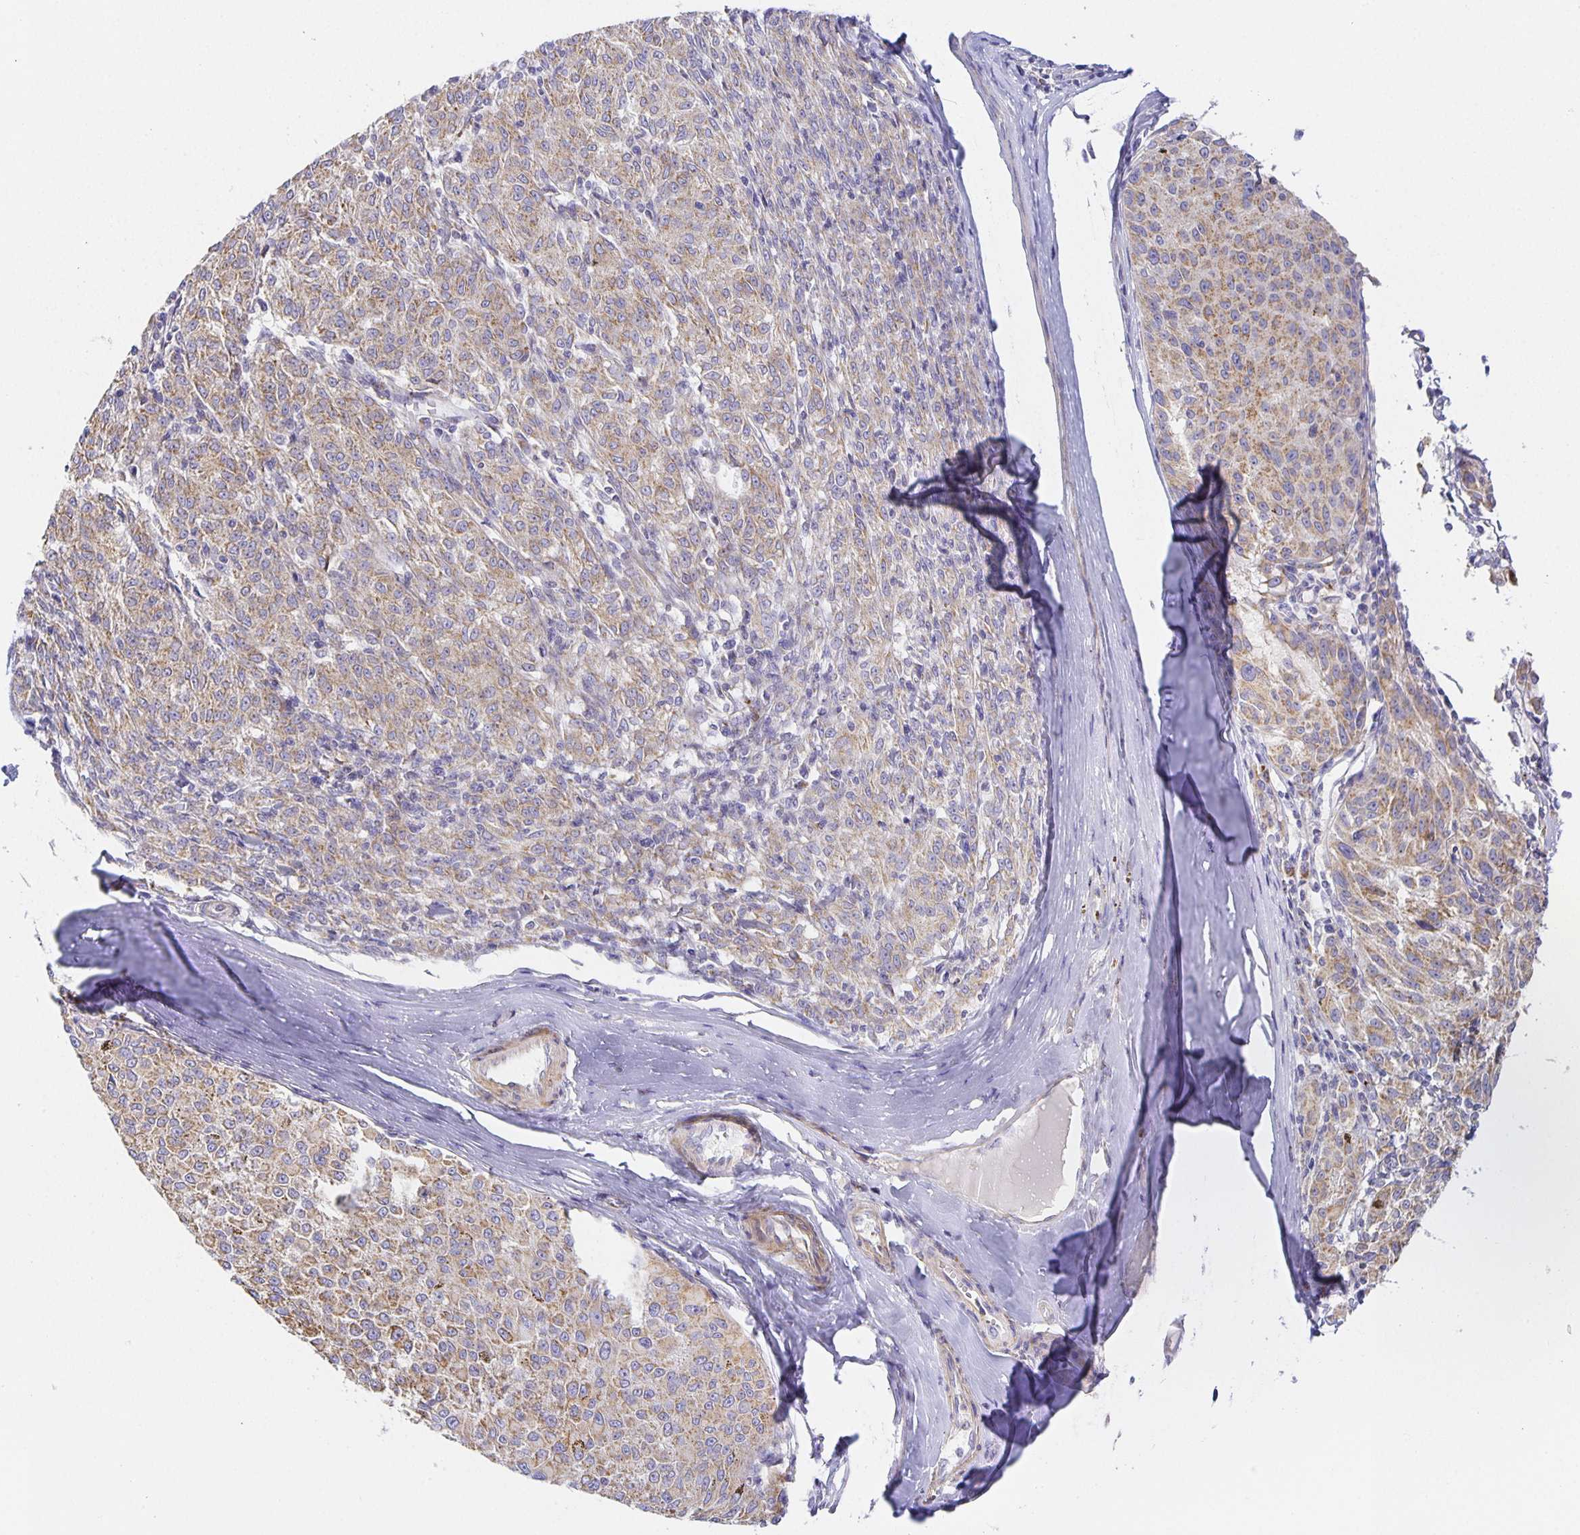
{"staining": {"intensity": "moderate", "quantity": ">75%", "location": "cytoplasmic/membranous"}, "tissue": "melanoma", "cell_type": "Tumor cells", "image_type": "cancer", "snomed": [{"axis": "morphology", "description": "Malignant melanoma, NOS"}, {"axis": "topography", "description": "Skin"}], "caption": "Protein expression analysis of human malignant melanoma reveals moderate cytoplasmic/membranous positivity in approximately >75% of tumor cells. Nuclei are stained in blue.", "gene": "FLRT3", "patient": {"sex": "female", "age": 72}}